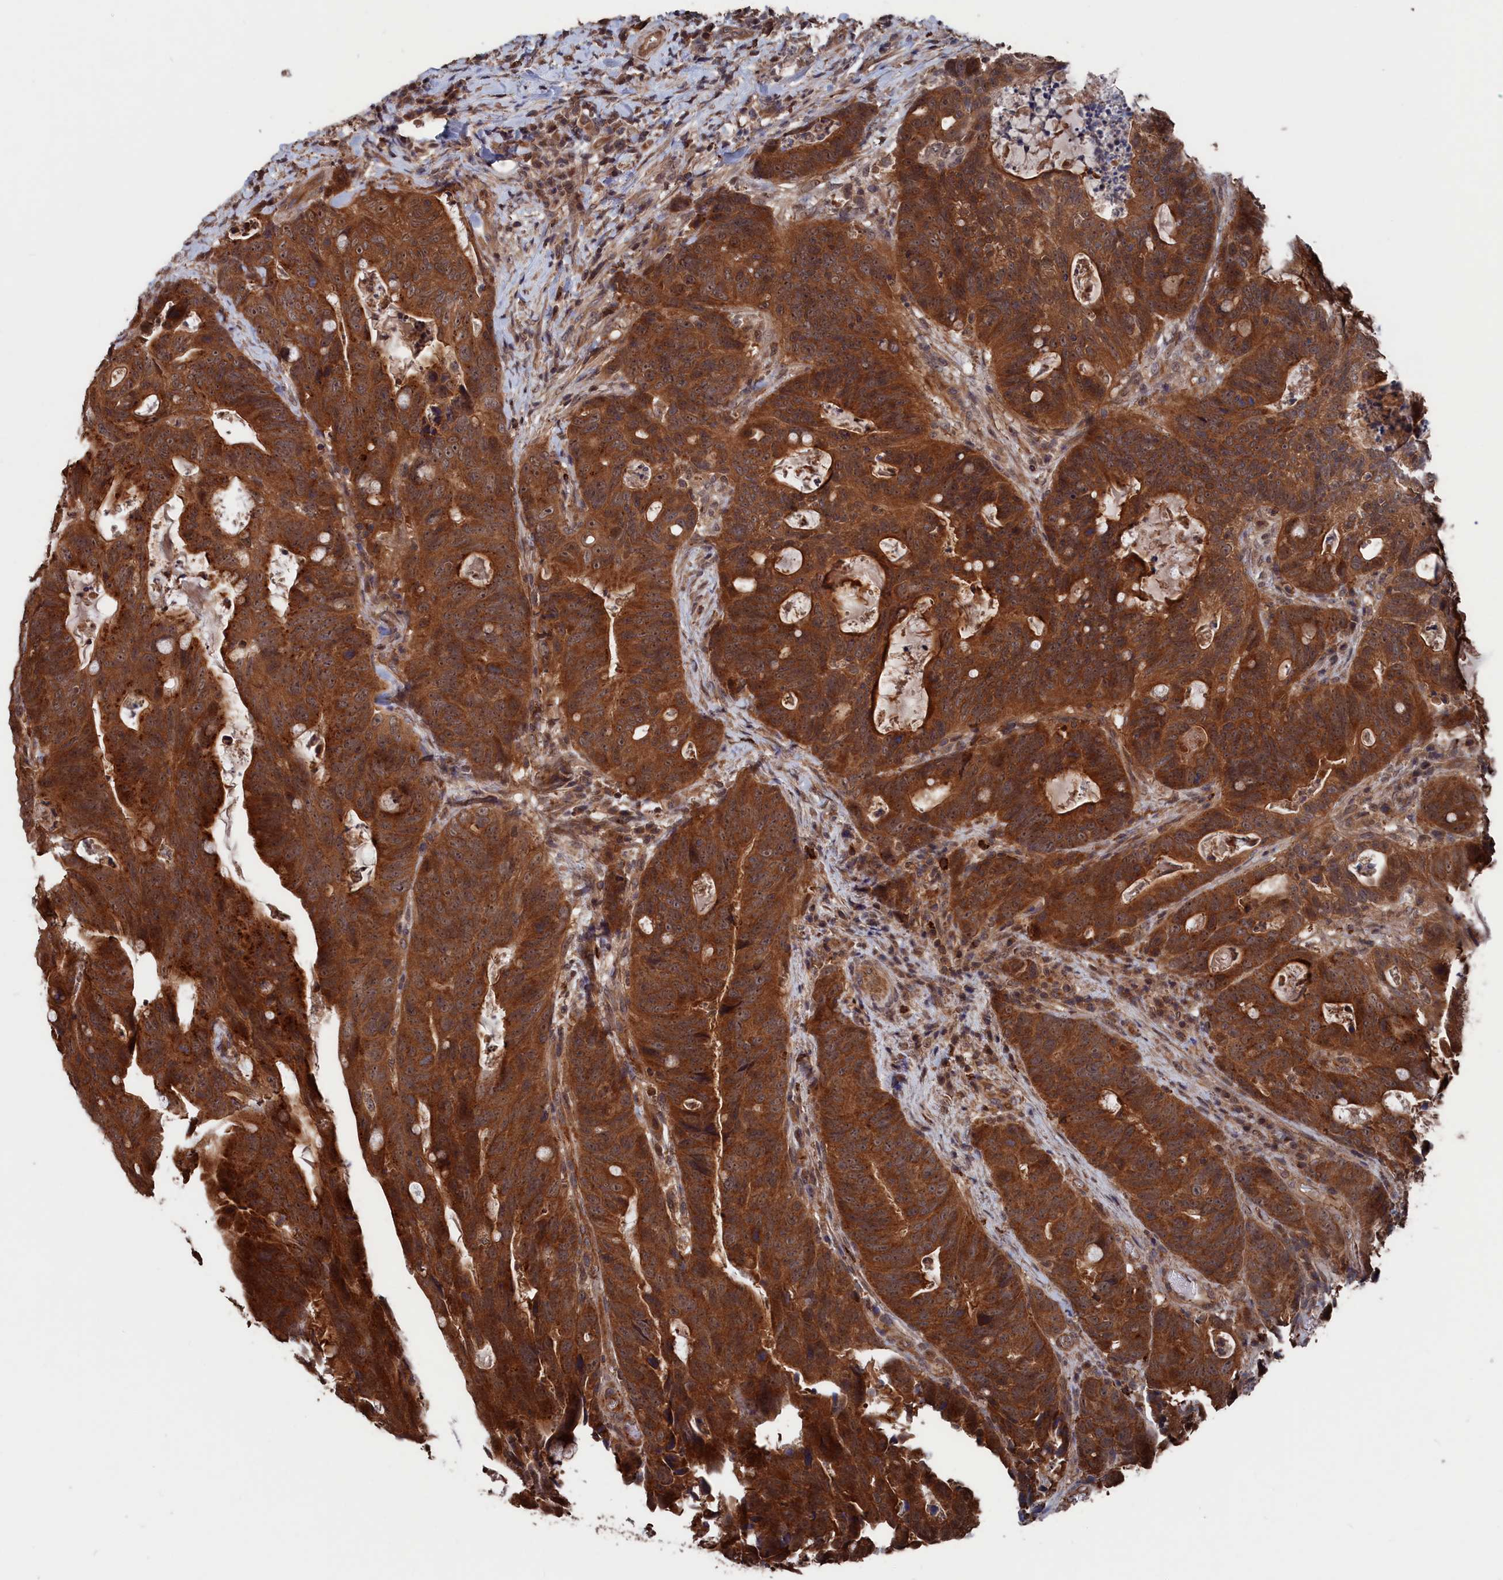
{"staining": {"intensity": "strong", "quantity": ">75%", "location": "cytoplasmic/membranous,nuclear"}, "tissue": "colorectal cancer", "cell_type": "Tumor cells", "image_type": "cancer", "snomed": [{"axis": "morphology", "description": "Adenocarcinoma, NOS"}, {"axis": "topography", "description": "Colon"}], "caption": "There is high levels of strong cytoplasmic/membranous and nuclear positivity in tumor cells of colorectal adenocarcinoma, as demonstrated by immunohistochemical staining (brown color).", "gene": "PDE12", "patient": {"sex": "female", "age": 82}}